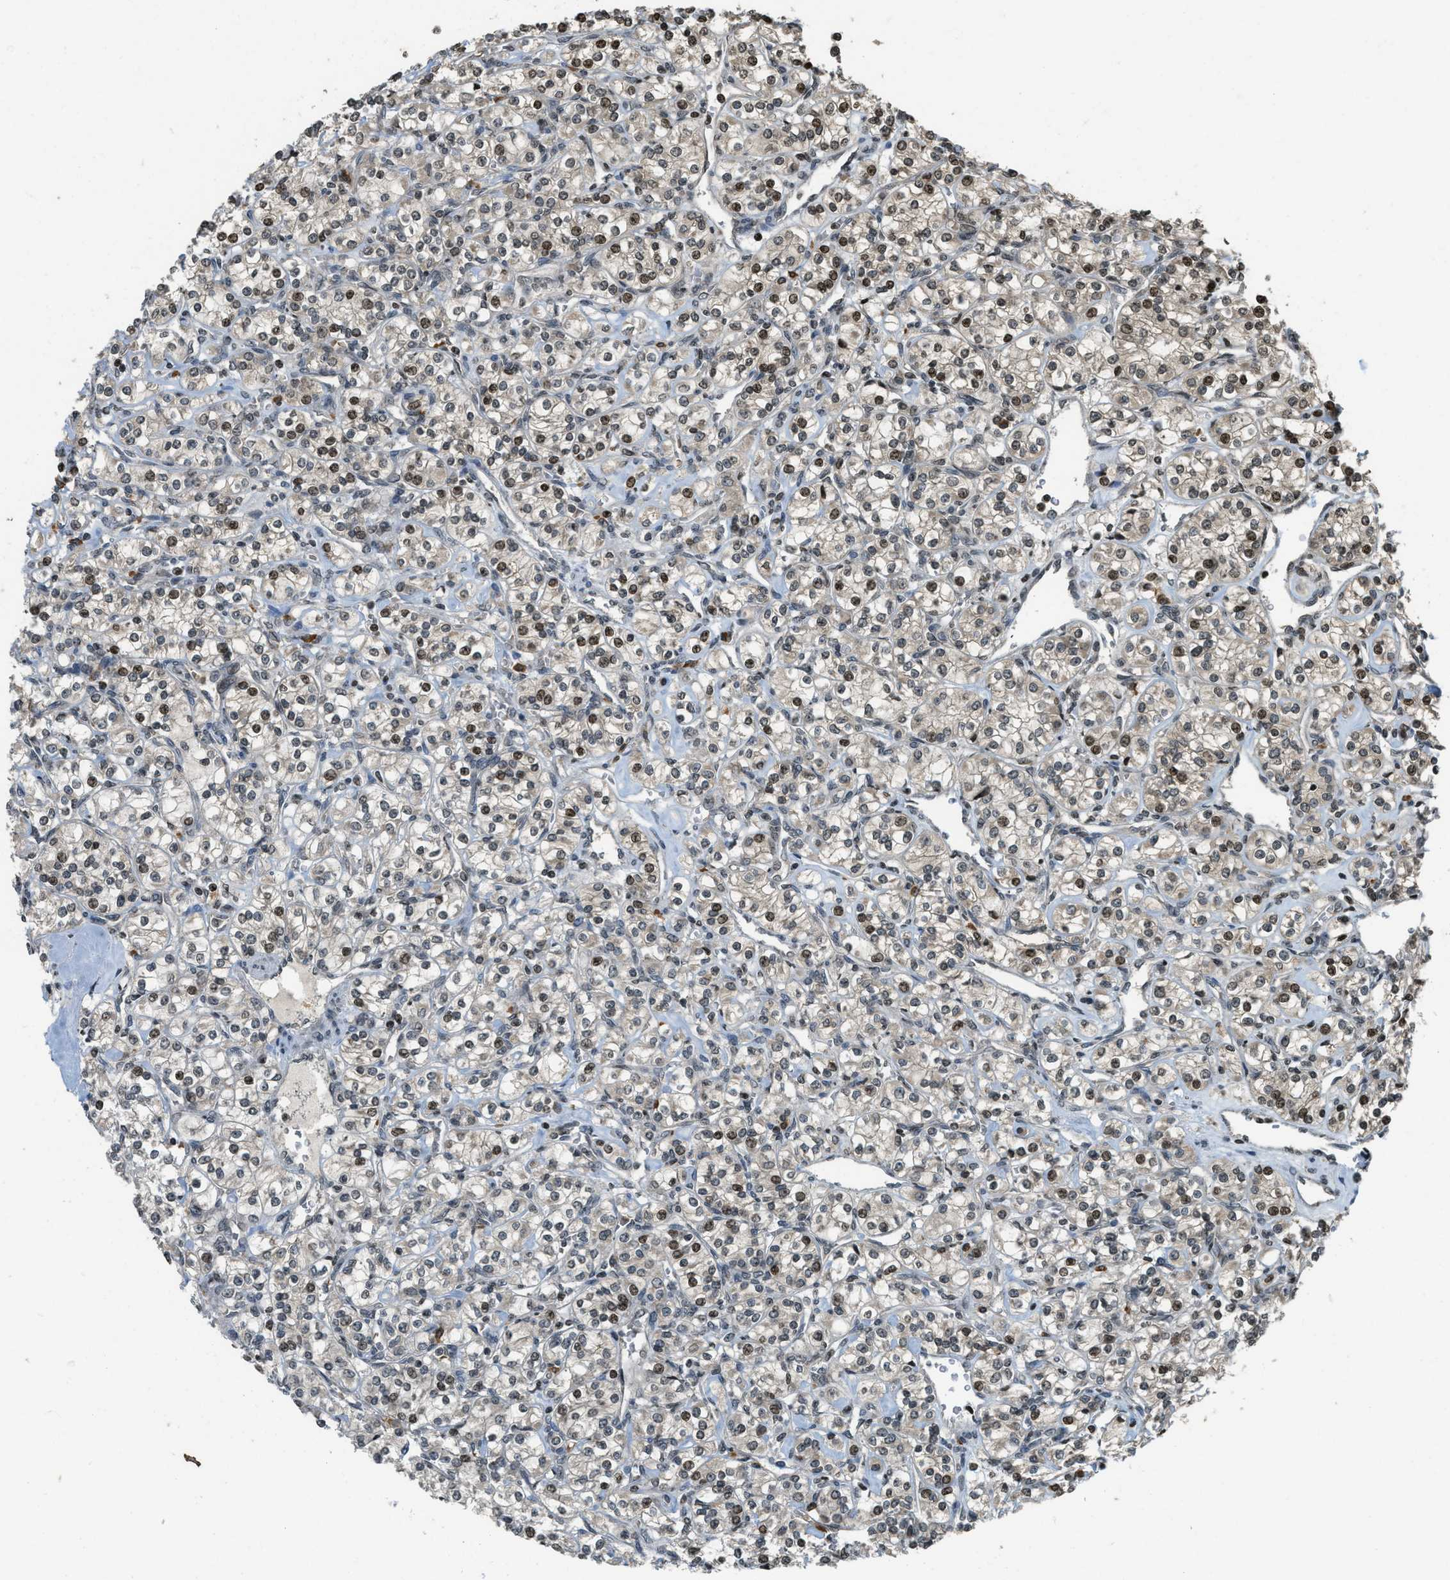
{"staining": {"intensity": "moderate", "quantity": "25%-75%", "location": "nuclear"}, "tissue": "renal cancer", "cell_type": "Tumor cells", "image_type": "cancer", "snomed": [{"axis": "morphology", "description": "Adenocarcinoma, NOS"}, {"axis": "topography", "description": "Kidney"}], "caption": "Adenocarcinoma (renal) stained for a protein reveals moderate nuclear positivity in tumor cells.", "gene": "SIAH1", "patient": {"sex": "male", "age": 77}}